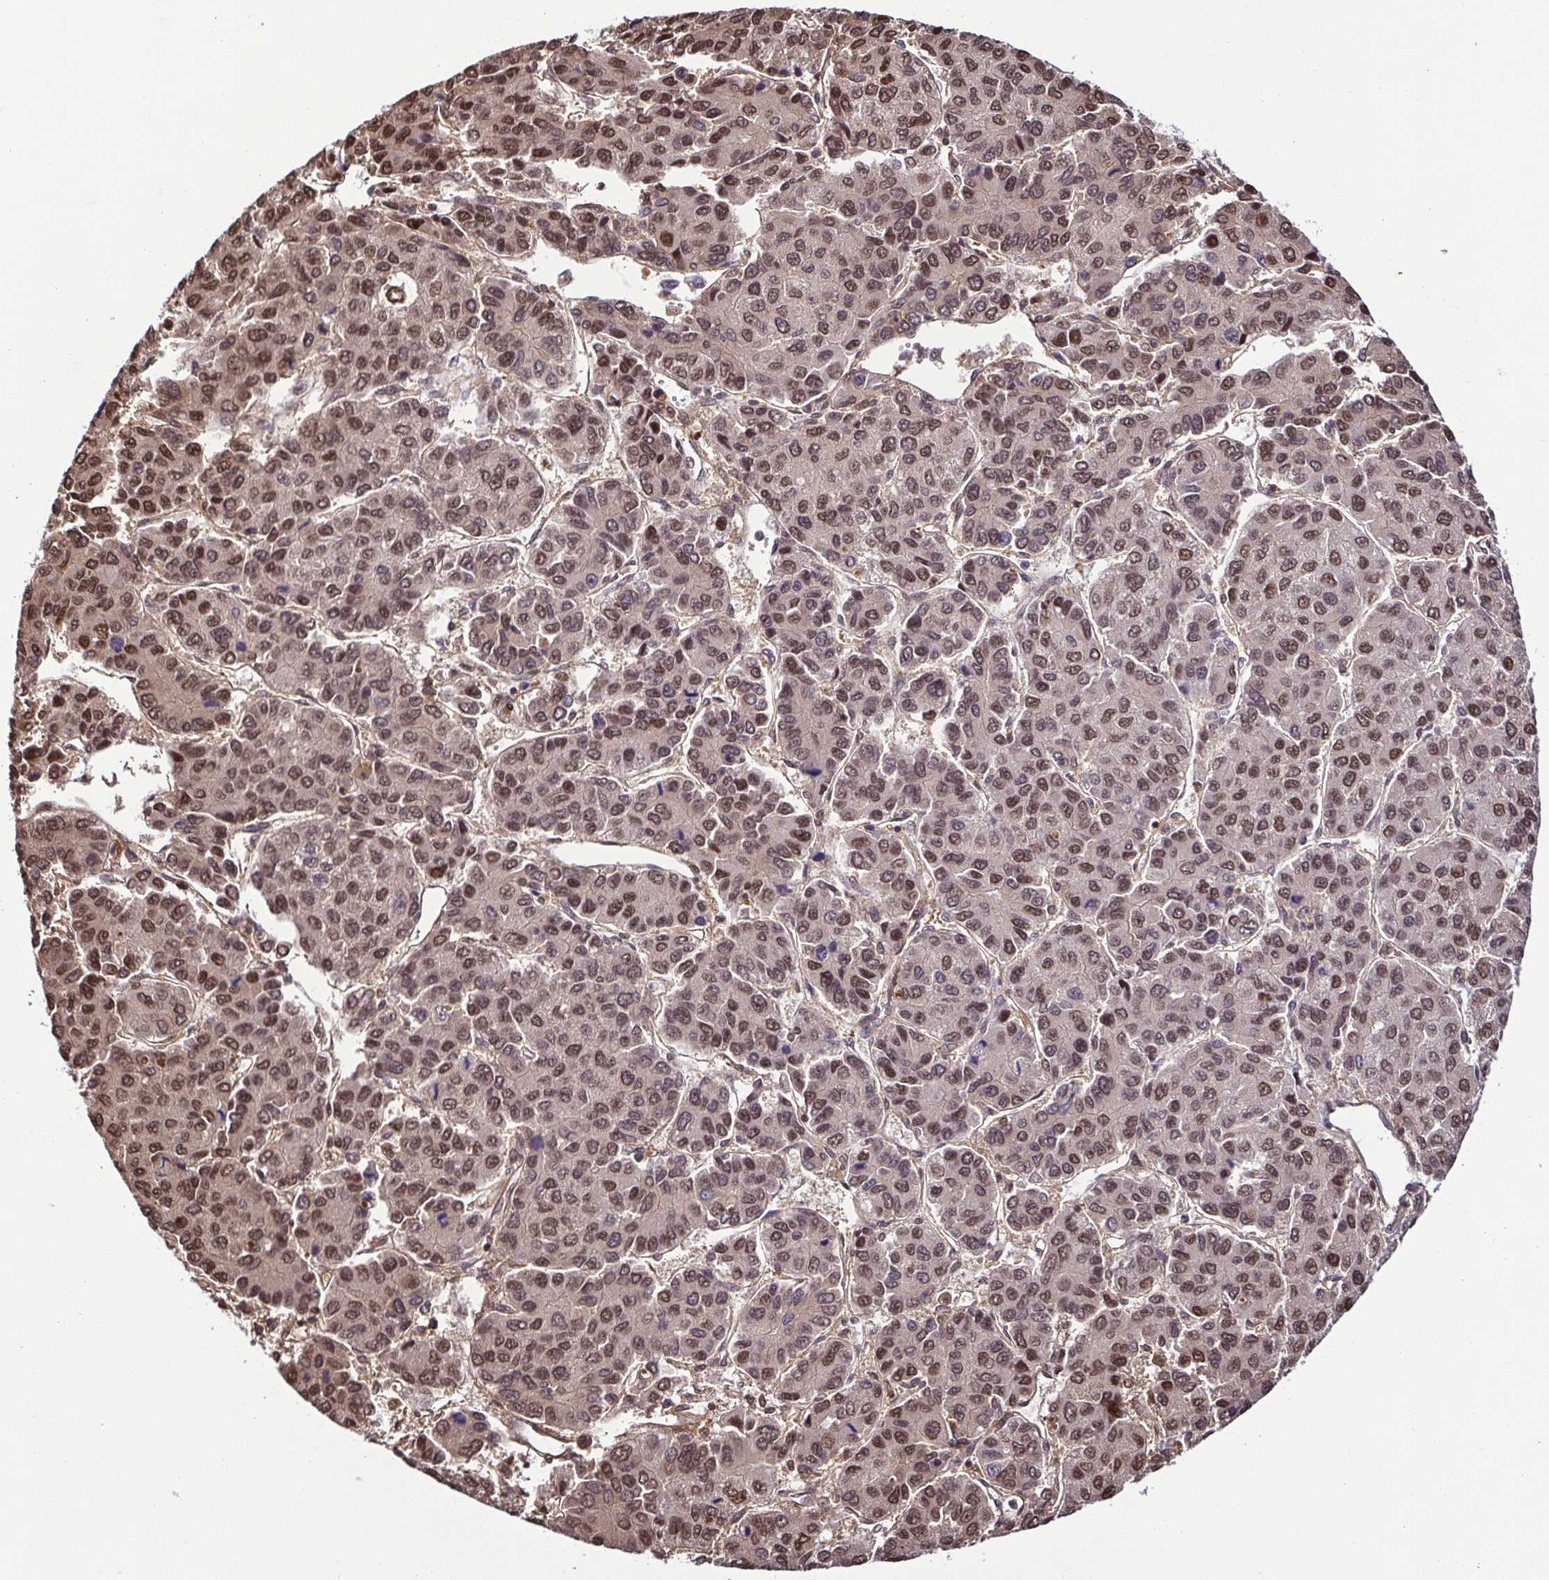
{"staining": {"intensity": "moderate", "quantity": ">75%", "location": "nuclear"}, "tissue": "liver cancer", "cell_type": "Tumor cells", "image_type": "cancer", "snomed": [{"axis": "morphology", "description": "Carcinoma, Hepatocellular, NOS"}, {"axis": "topography", "description": "Liver"}], "caption": "There is medium levels of moderate nuclear staining in tumor cells of liver cancer (hepatocellular carcinoma), as demonstrated by immunohistochemical staining (brown color).", "gene": "PSMB9", "patient": {"sex": "female", "age": 66}}